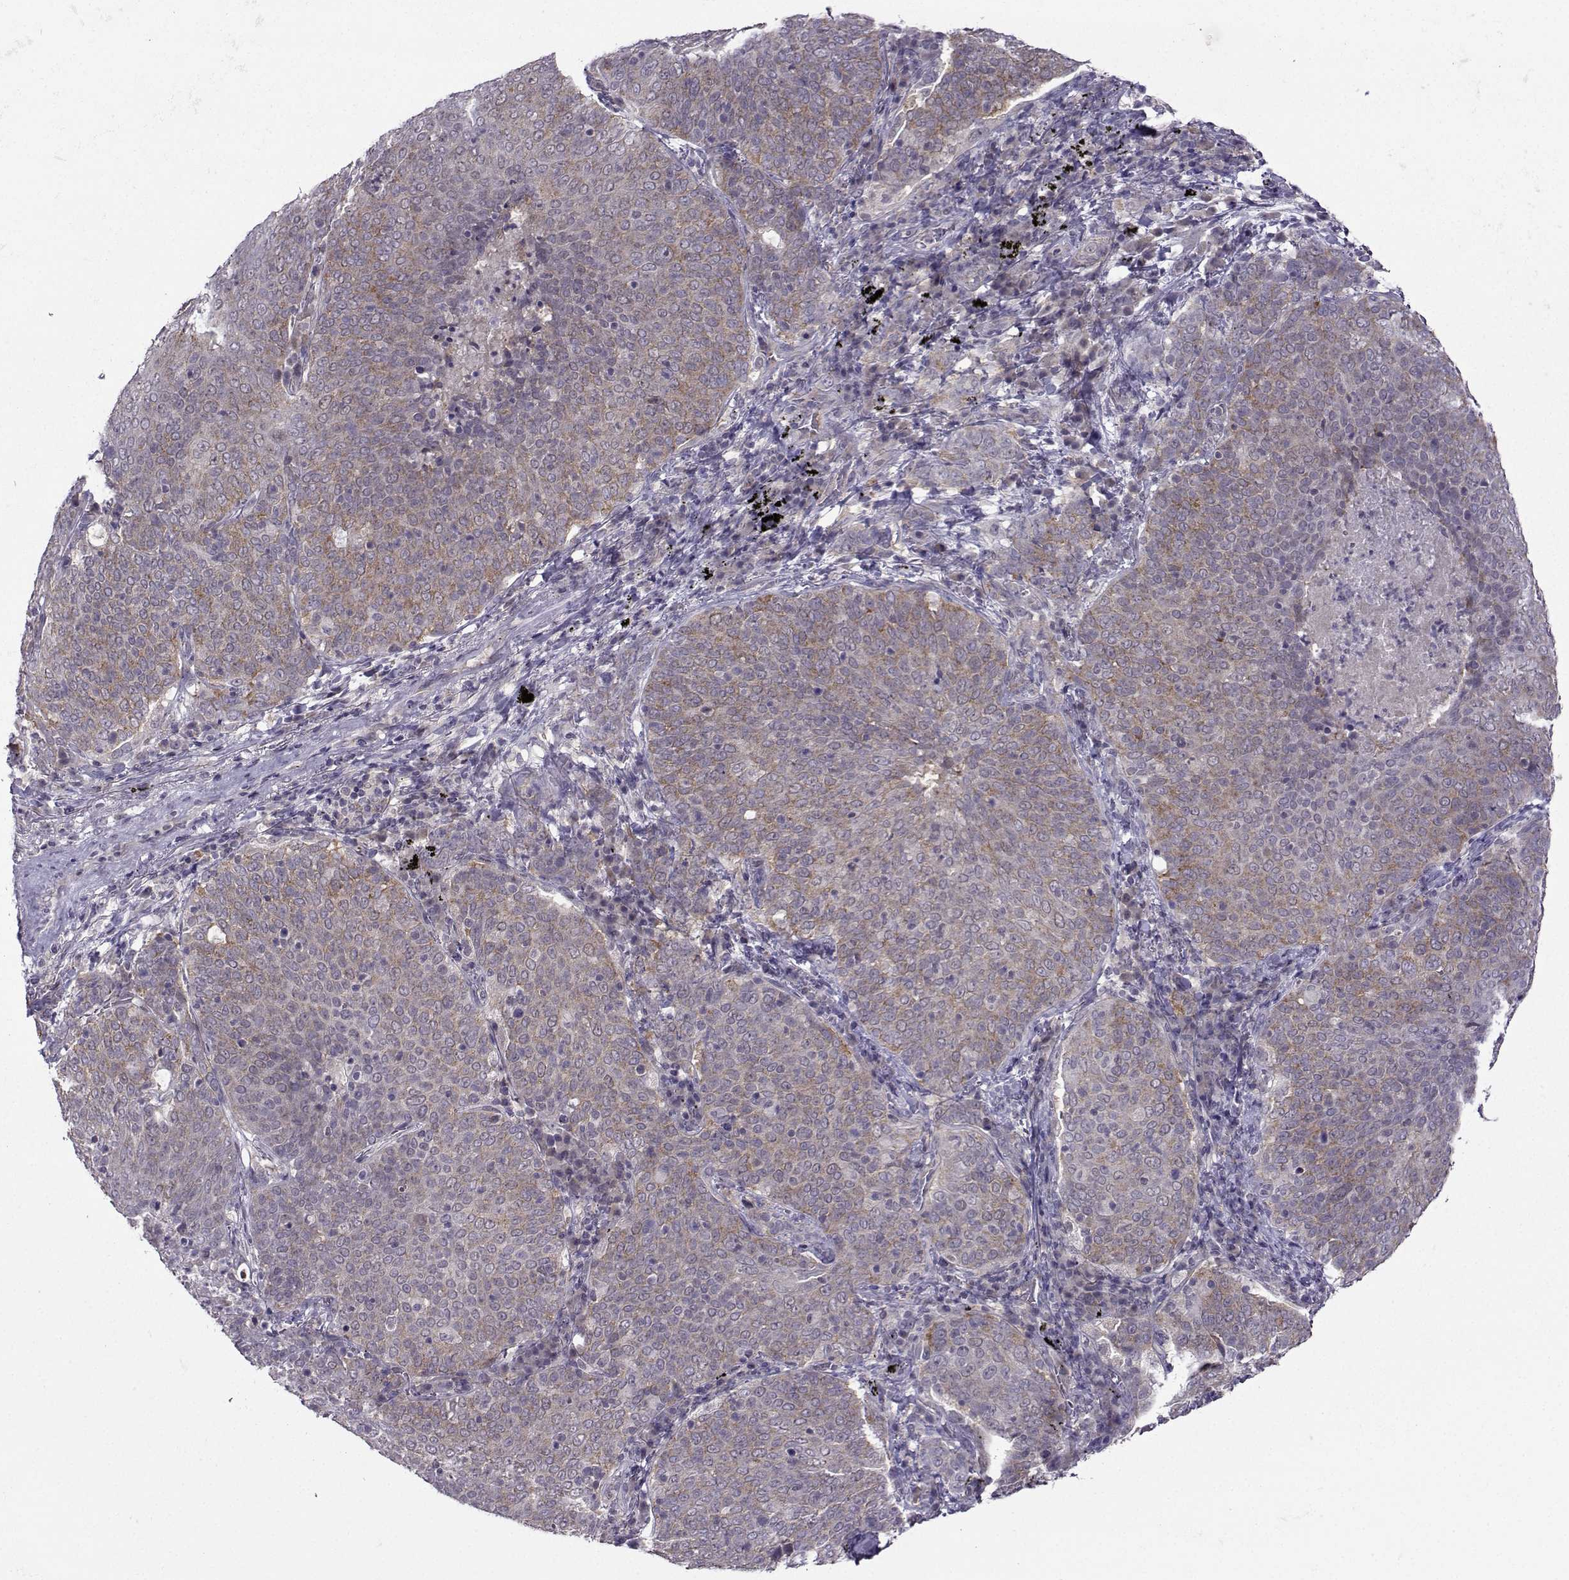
{"staining": {"intensity": "moderate", "quantity": "25%-75%", "location": "cytoplasmic/membranous"}, "tissue": "lung cancer", "cell_type": "Tumor cells", "image_type": "cancer", "snomed": [{"axis": "morphology", "description": "Squamous cell carcinoma, NOS"}, {"axis": "topography", "description": "Lung"}], "caption": "Lung squamous cell carcinoma stained with immunohistochemistry (IHC) demonstrates moderate cytoplasmic/membranous positivity in about 25%-75% of tumor cells.", "gene": "DDX20", "patient": {"sex": "male", "age": 82}}